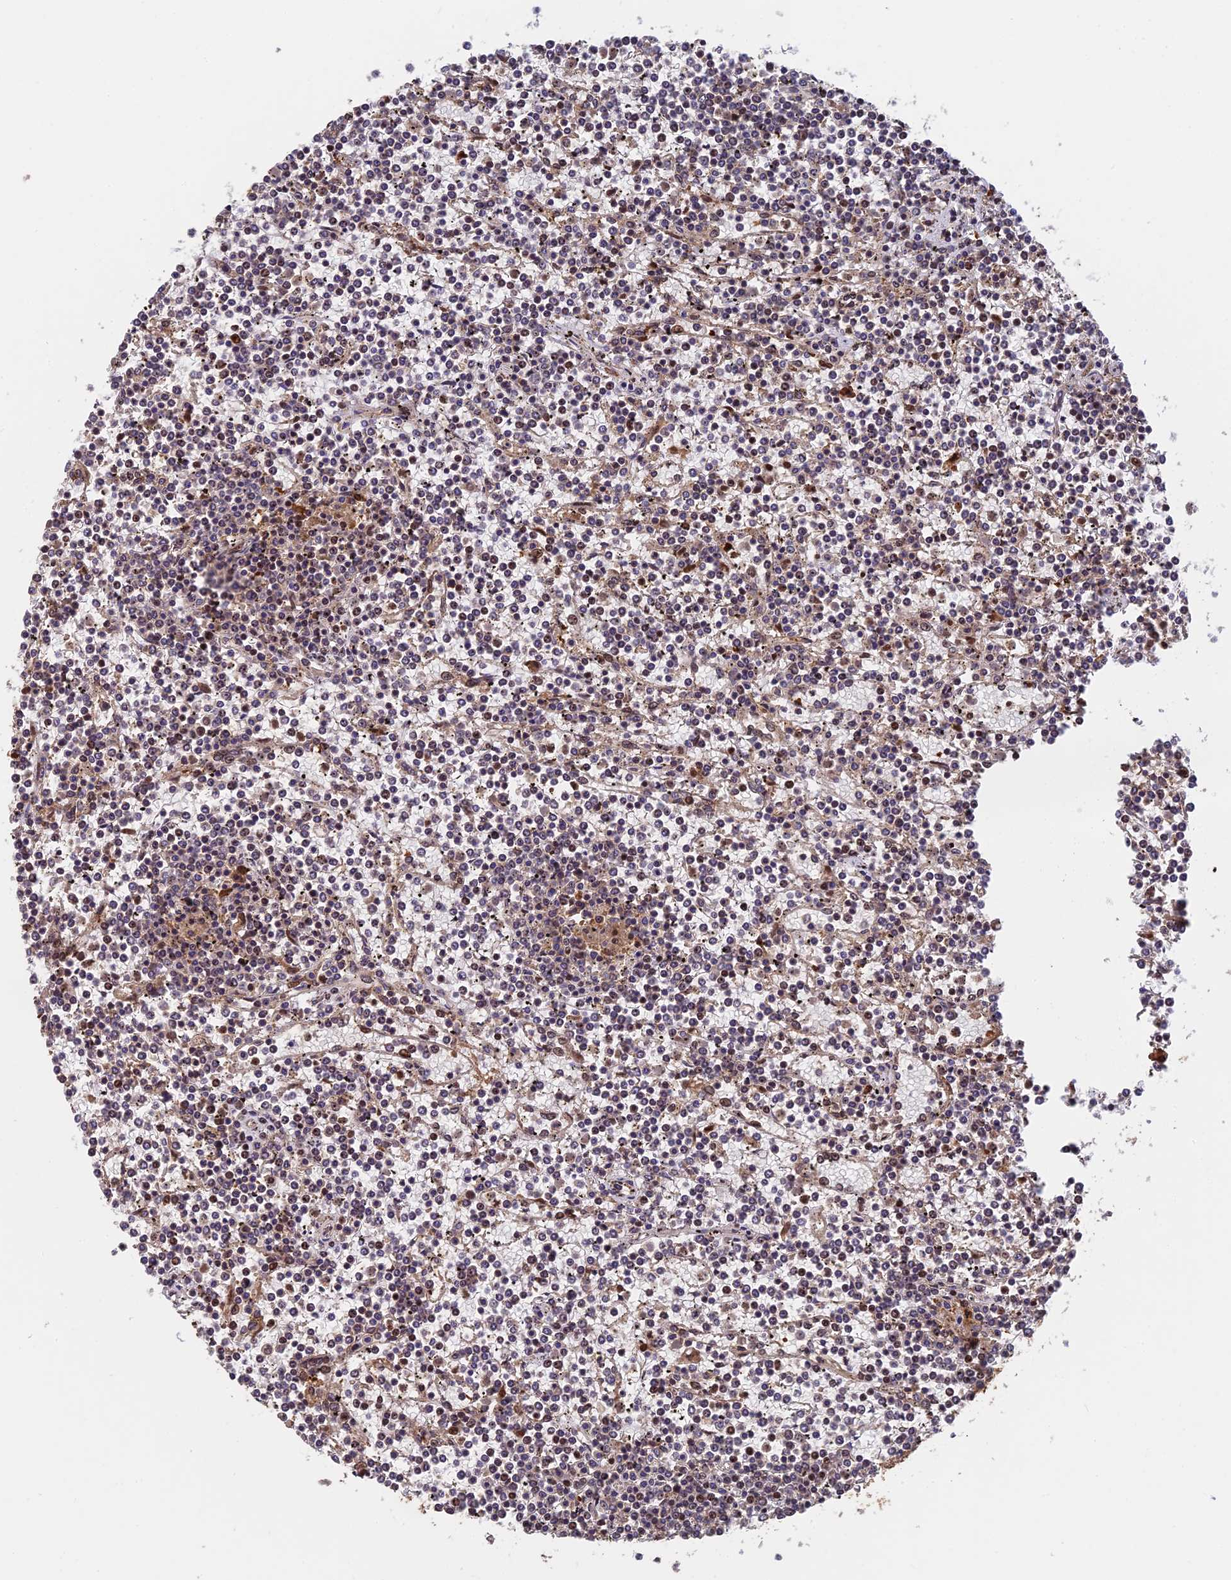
{"staining": {"intensity": "moderate", "quantity": "<25%", "location": "nuclear"}, "tissue": "lymphoma", "cell_type": "Tumor cells", "image_type": "cancer", "snomed": [{"axis": "morphology", "description": "Malignant lymphoma, non-Hodgkin's type, Low grade"}, {"axis": "topography", "description": "Spleen"}], "caption": "Protein positivity by immunohistochemistry (IHC) shows moderate nuclear positivity in approximately <25% of tumor cells in low-grade malignant lymphoma, non-Hodgkin's type.", "gene": "OSBPL1A", "patient": {"sex": "female", "age": 19}}